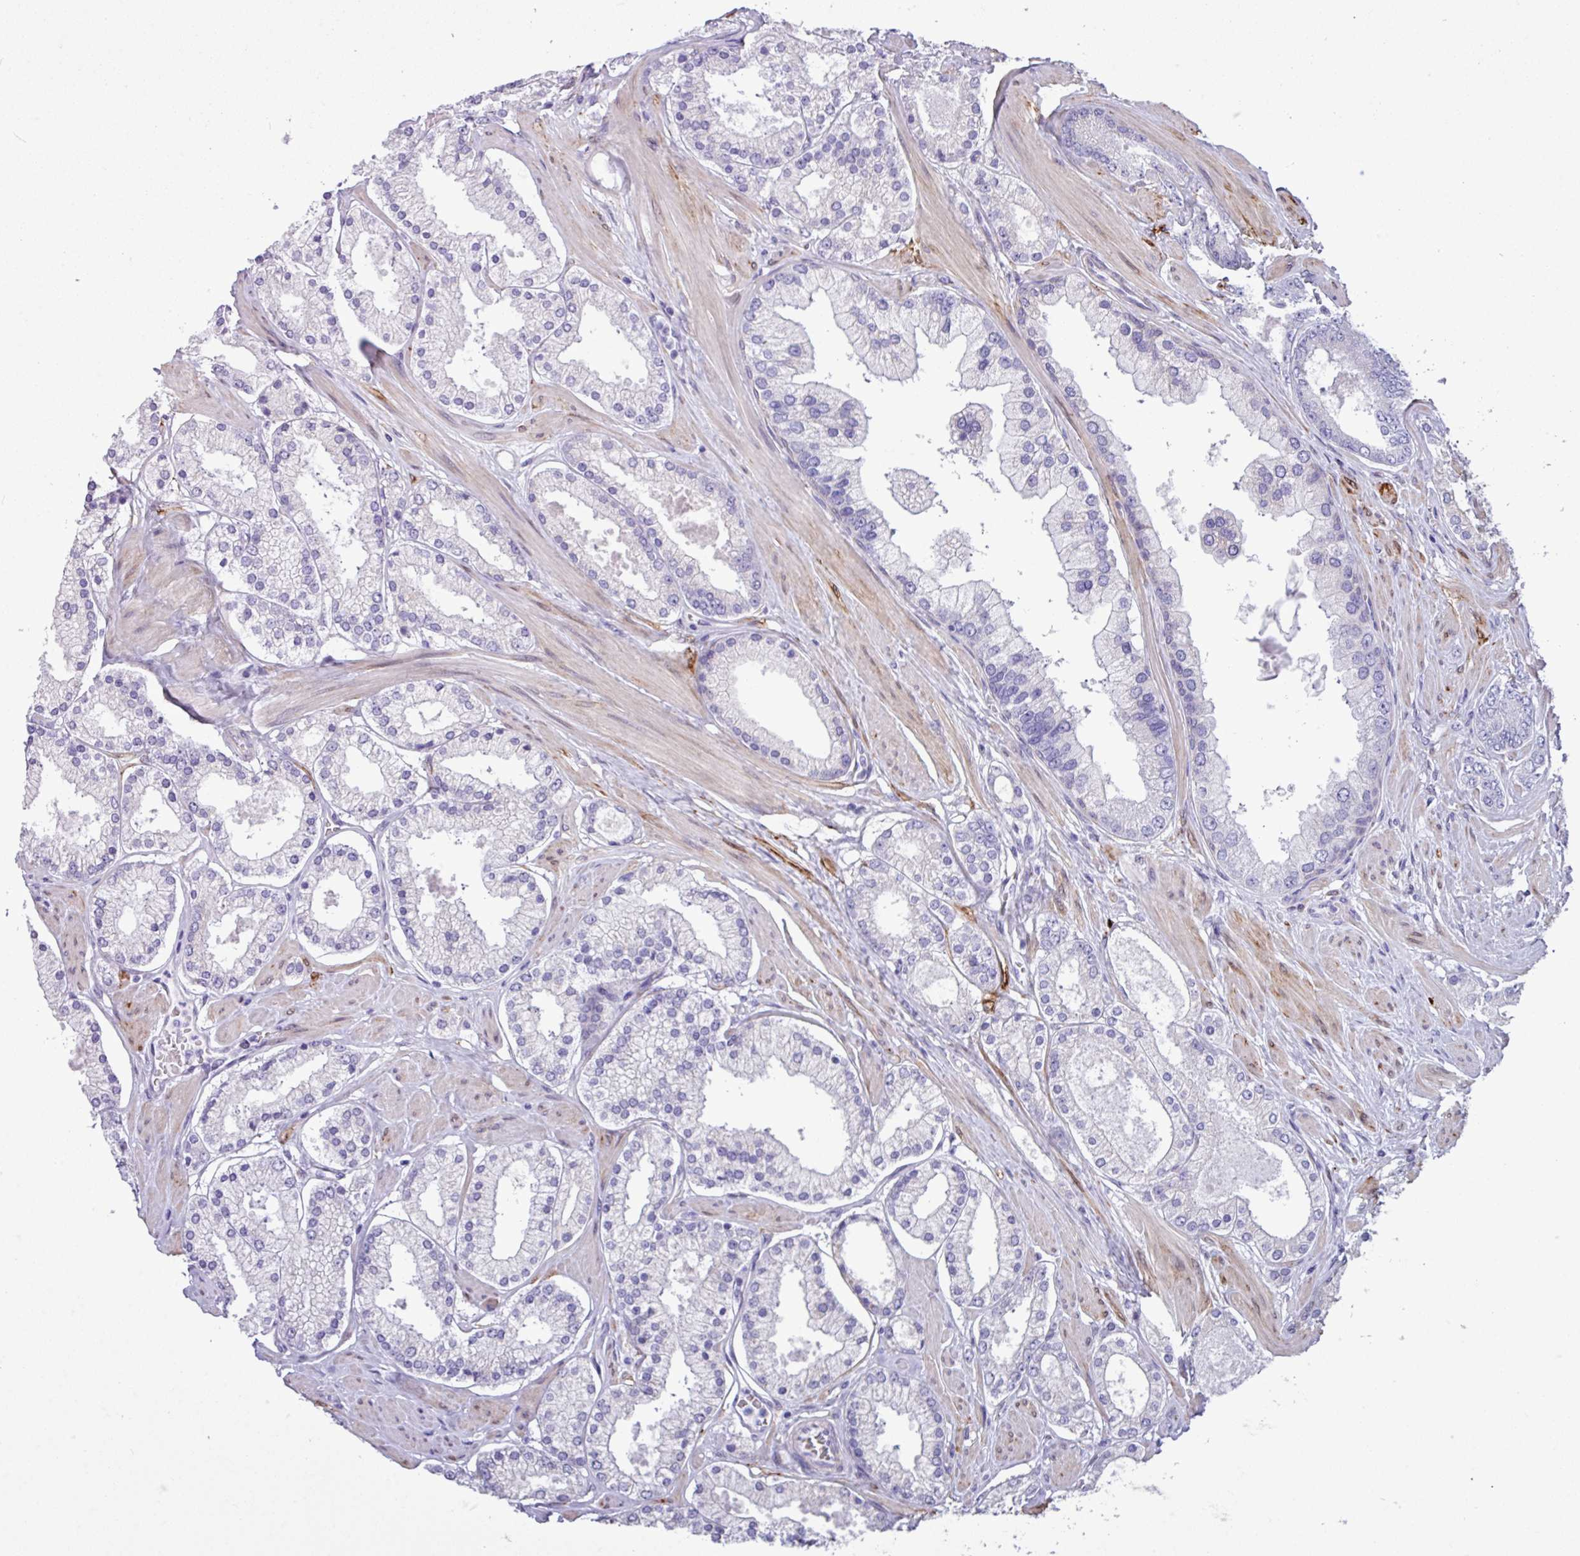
{"staining": {"intensity": "negative", "quantity": "none", "location": "none"}, "tissue": "prostate cancer", "cell_type": "Tumor cells", "image_type": "cancer", "snomed": [{"axis": "morphology", "description": "Adenocarcinoma, Low grade"}, {"axis": "topography", "description": "Prostate"}], "caption": "Immunohistochemistry (IHC) of human prostate cancer demonstrates no positivity in tumor cells. (DAB immunohistochemistry (IHC) visualized using brightfield microscopy, high magnification).", "gene": "SLC38A1", "patient": {"sex": "male", "age": 42}}